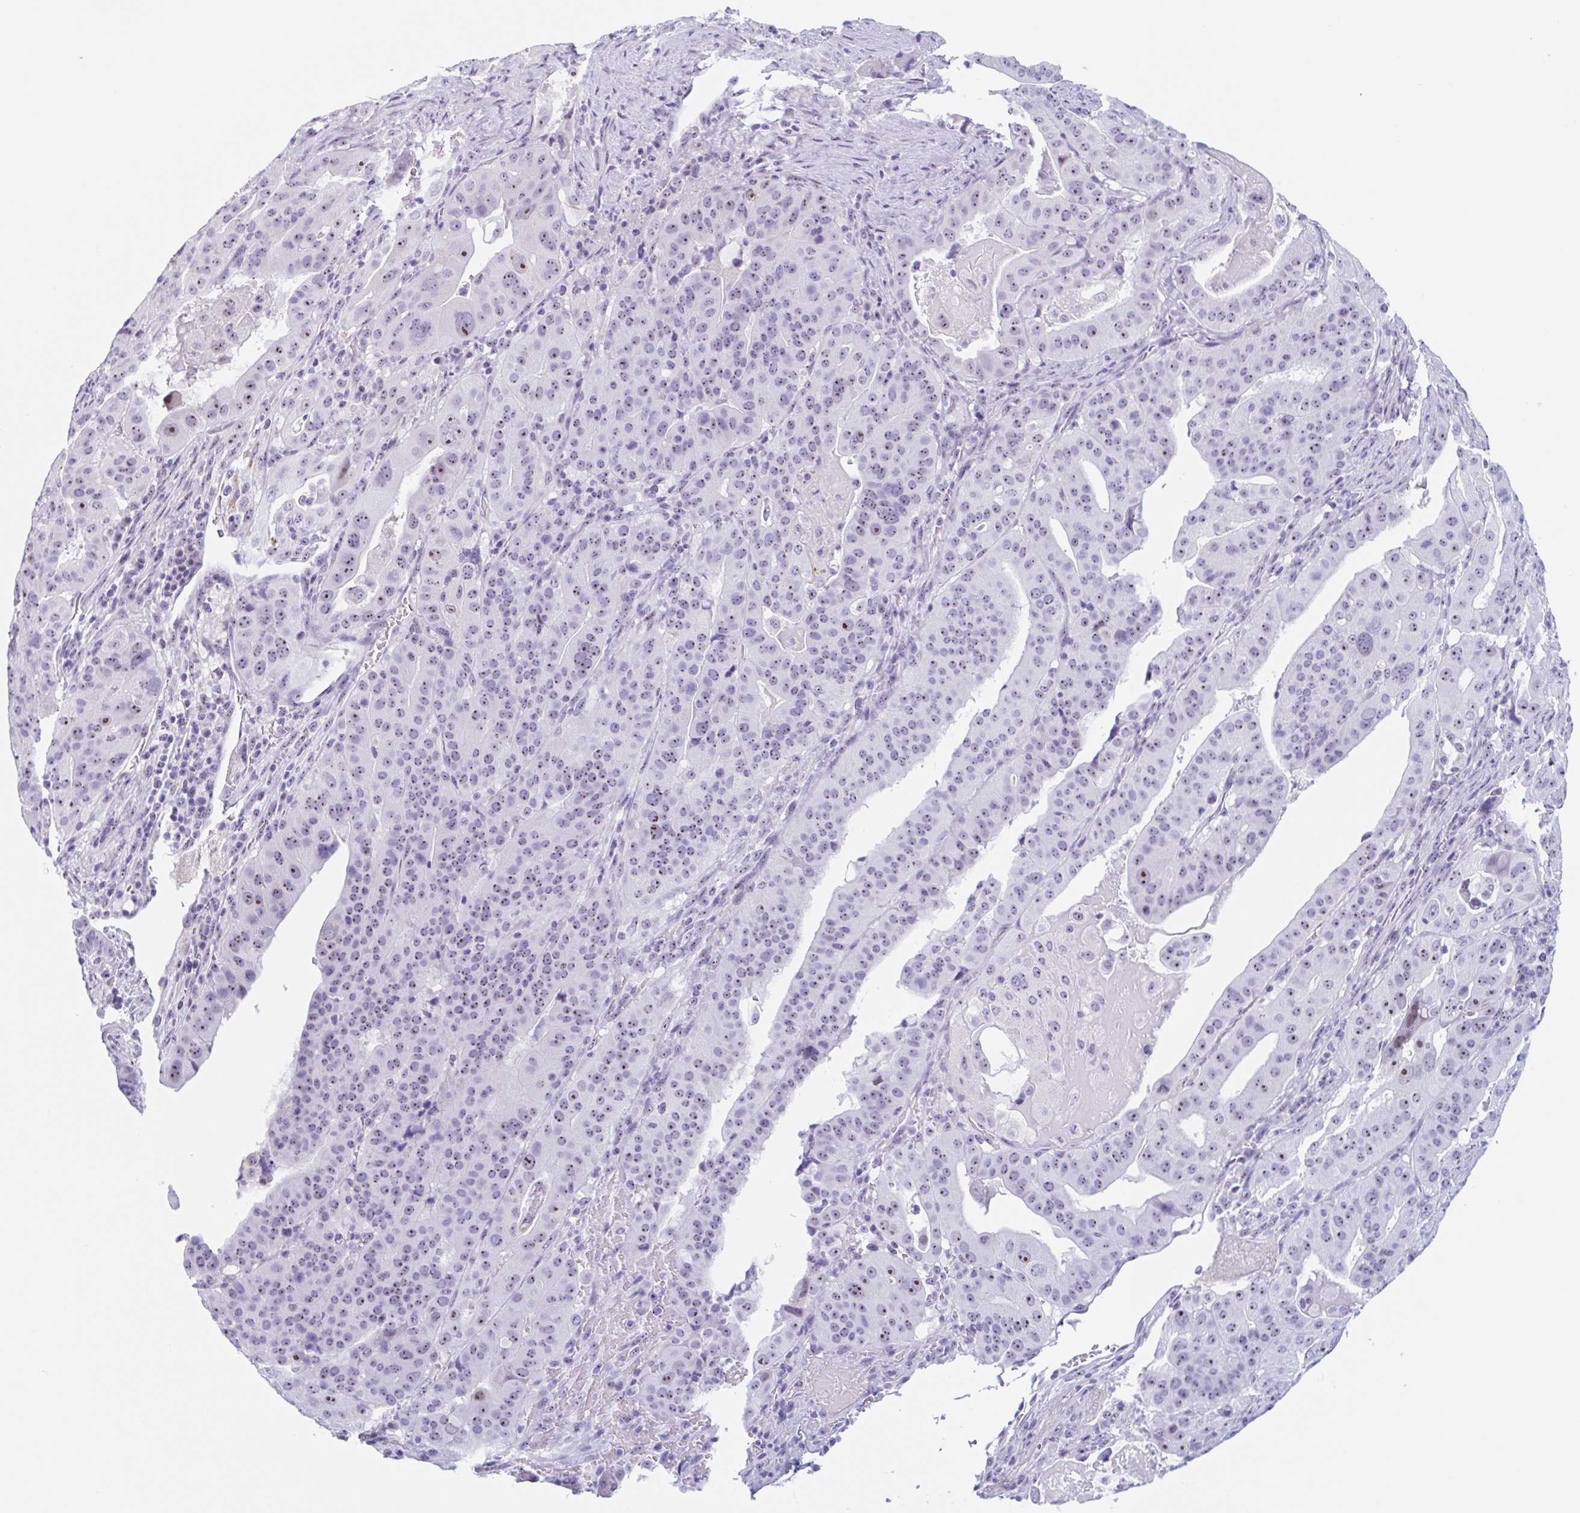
{"staining": {"intensity": "moderate", "quantity": ">75%", "location": "nuclear"}, "tissue": "stomach cancer", "cell_type": "Tumor cells", "image_type": "cancer", "snomed": [{"axis": "morphology", "description": "Adenocarcinoma, NOS"}, {"axis": "topography", "description": "Stomach"}], "caption": "Immunohistochemistry (IHC) histopathology image of neoplastic tissue: stomach cancer (adenocarcinoma) stained using IHC reveals medium levels of moderate protein expression localized specifically in the nuclear of tumor cells, appearing as a nuclear brown color.", "gene": "LENG9", "patient": {"sex": "male", "age": 48}}